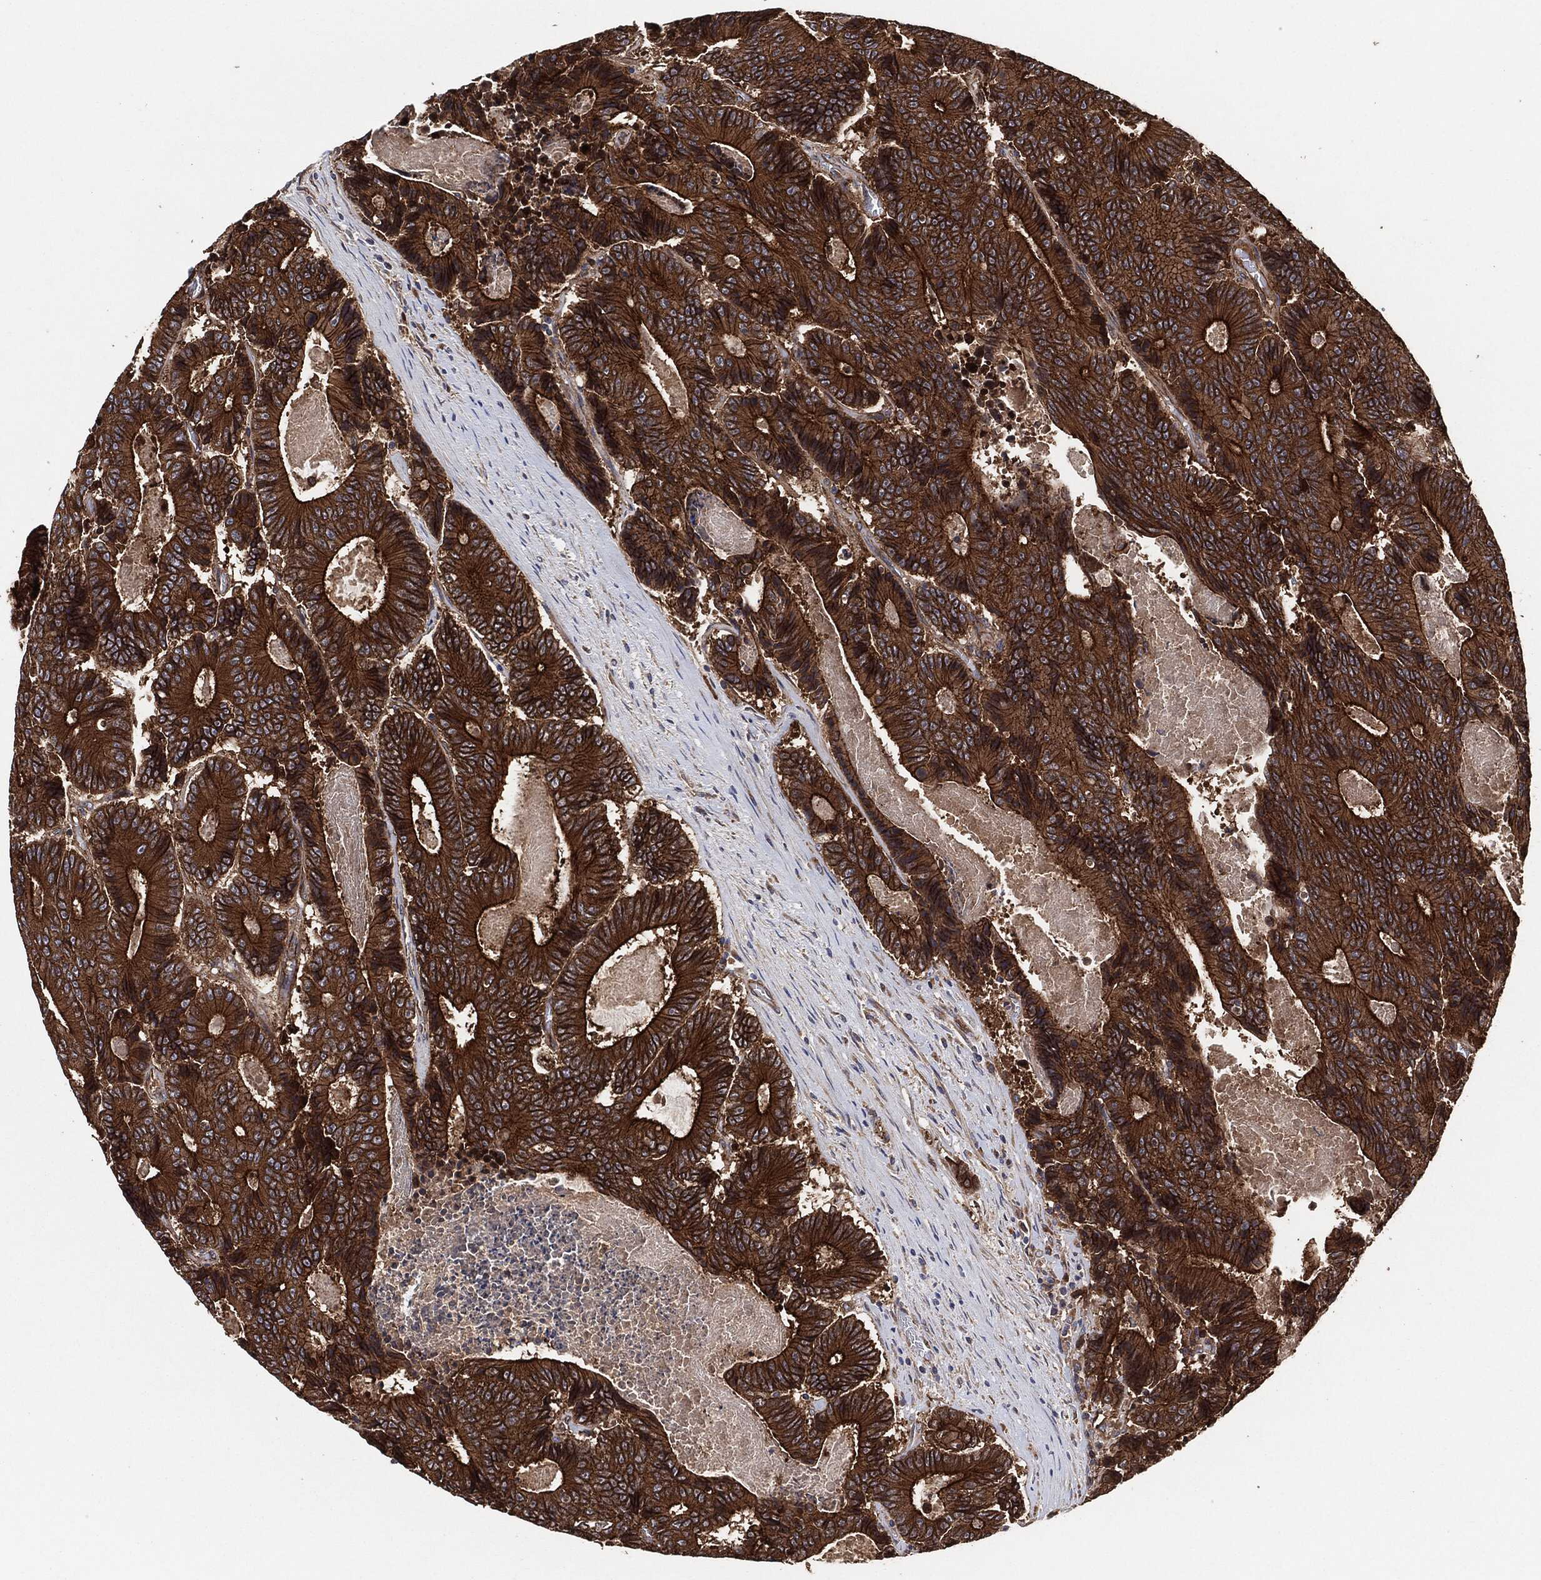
{"staining": {"intensity": "strong", "quantity": ">75%", "location": "cytoplasmic/membranous"}, "tissue": "colorectal cancer", "cell_type": "Tumor cells", "image_type": "cancer", "snomed": [{"axis": "morphology", "description": "Adenocarcinoma, NOS"}, {"axis": "topography", "description": "Colon"}], "caption": "This image exhibits colorectal cancer stained with IHC to label a protein in brown. The cytoplasmic/membranous of tumor cells show strong positivity for the protein. Nuclei are counter-stained blue.", "gene": "CTNNA1", "patient": {"sex": "male", "age": 83}}